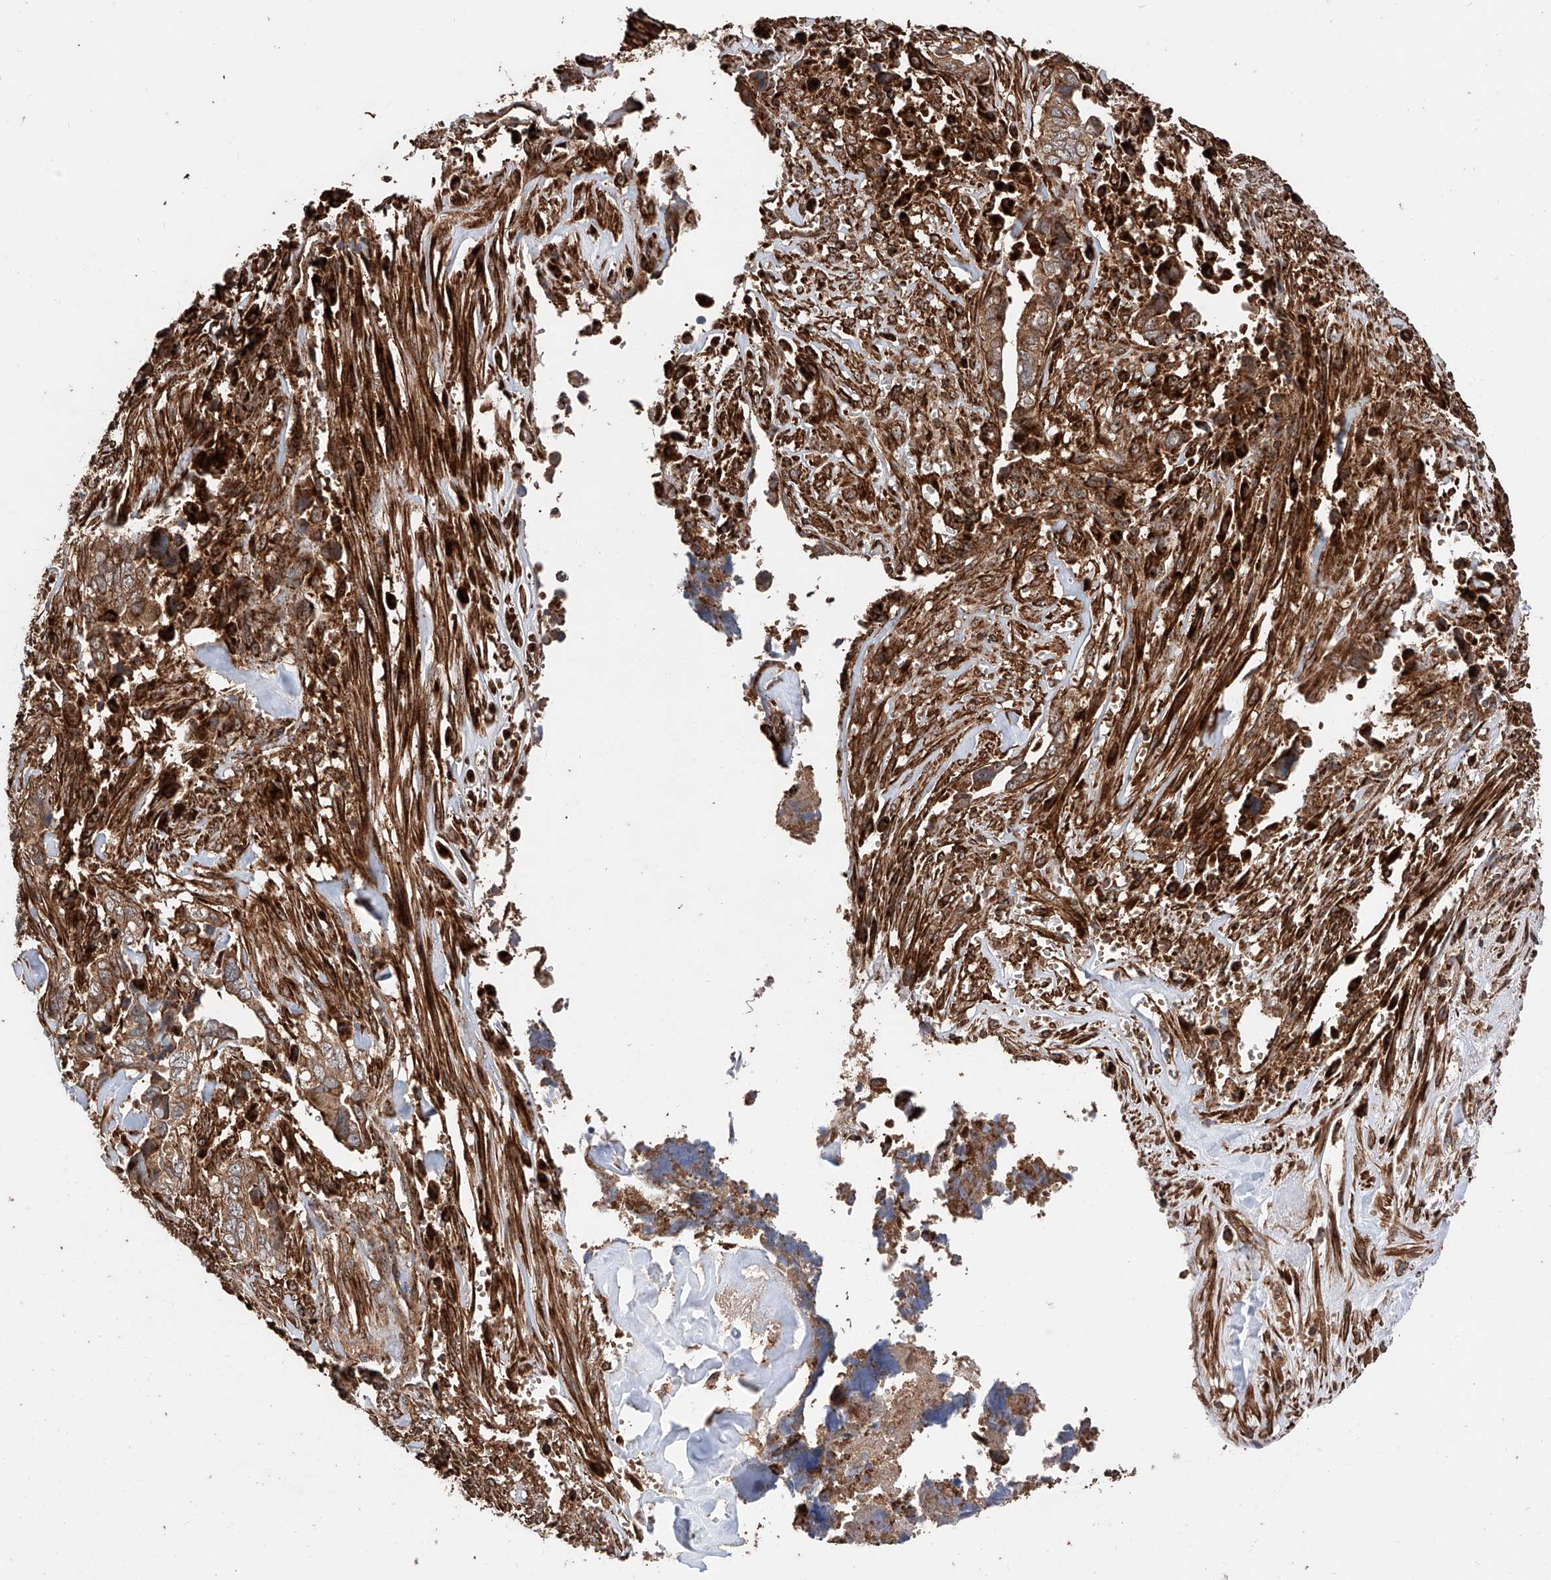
{"staining": {"intensity": "moderate", "quantity": ">75%", "location": "cytoplasmic/membranous"}, "tissue": "liver cancer", "cell_type": "Tumor cells", "image_type": "cancer", "snomed": [{"axis": "morphology", "description": "Cholangiocarcinoma"}, {"axis": "topography", "description": "Liver"}], "caption": "About >75% of tumor cells in liver cholangiocarcinoma show moderate cytoplasmic/membranous protein positivity as visualized by brown immunohistochemical staining.", "gene": "PISD", "patient": {"sex": "female", "age": 79}}